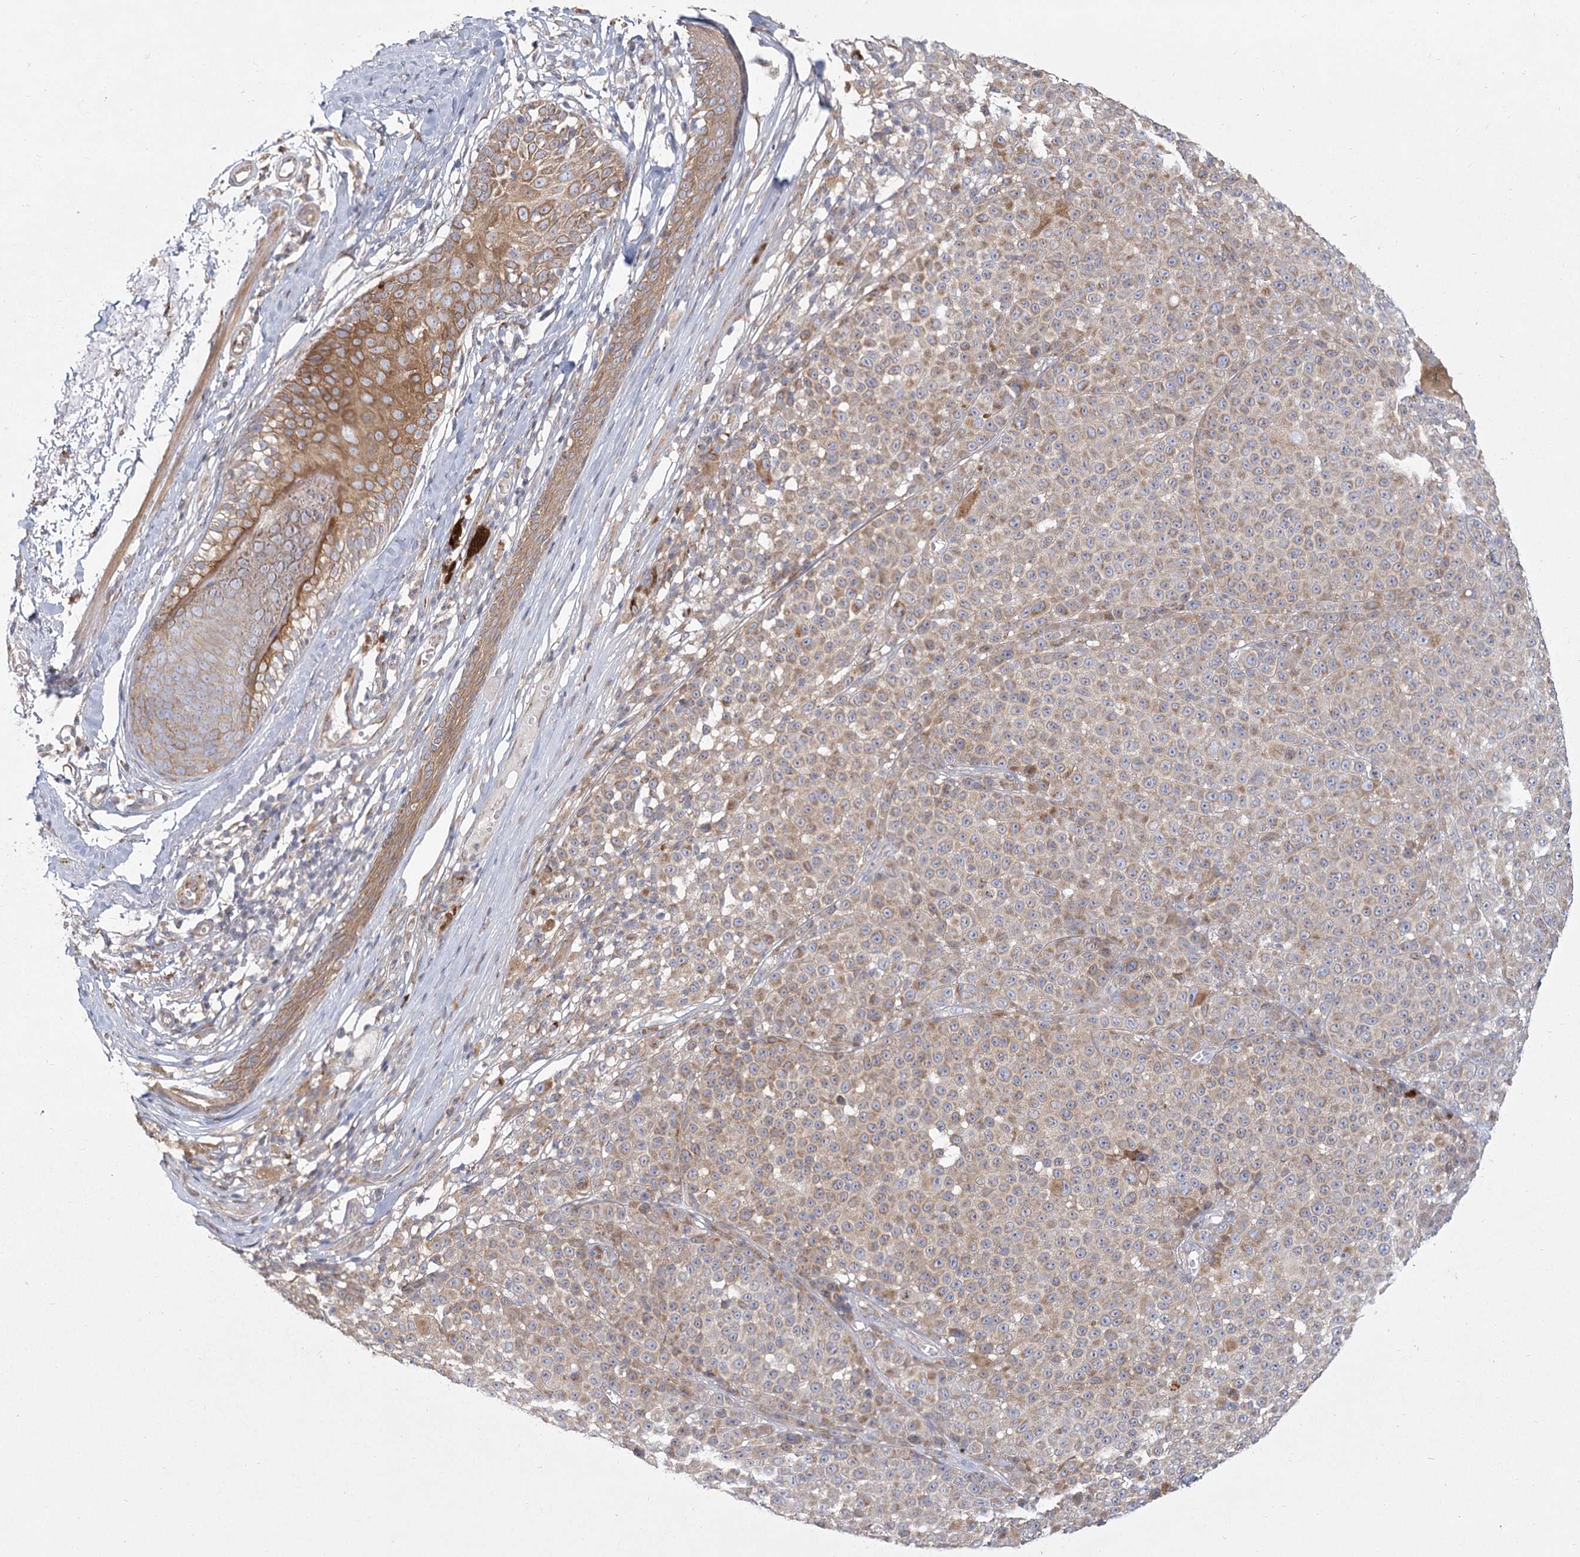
{"staining": {"intensity": "weak", "quantity": ">75%", "location": "cytoplasmic/membranous"}, "tissue": "melanoma", "cell_type": "Tumor cells", "image_type": "cancer", "snomed": [{"axis": "morphology", "description": "Malignant melanoma, NOS"}, {"axis": "topography", "description": "Skin"}], "caption": "Tumor cells exhibit weak cytoplasmic/membranous expression in approximately >75% of cells in malignant melanoma.", "gene": "CNTLN", "patient": {"sex": "female", "age": 94}}